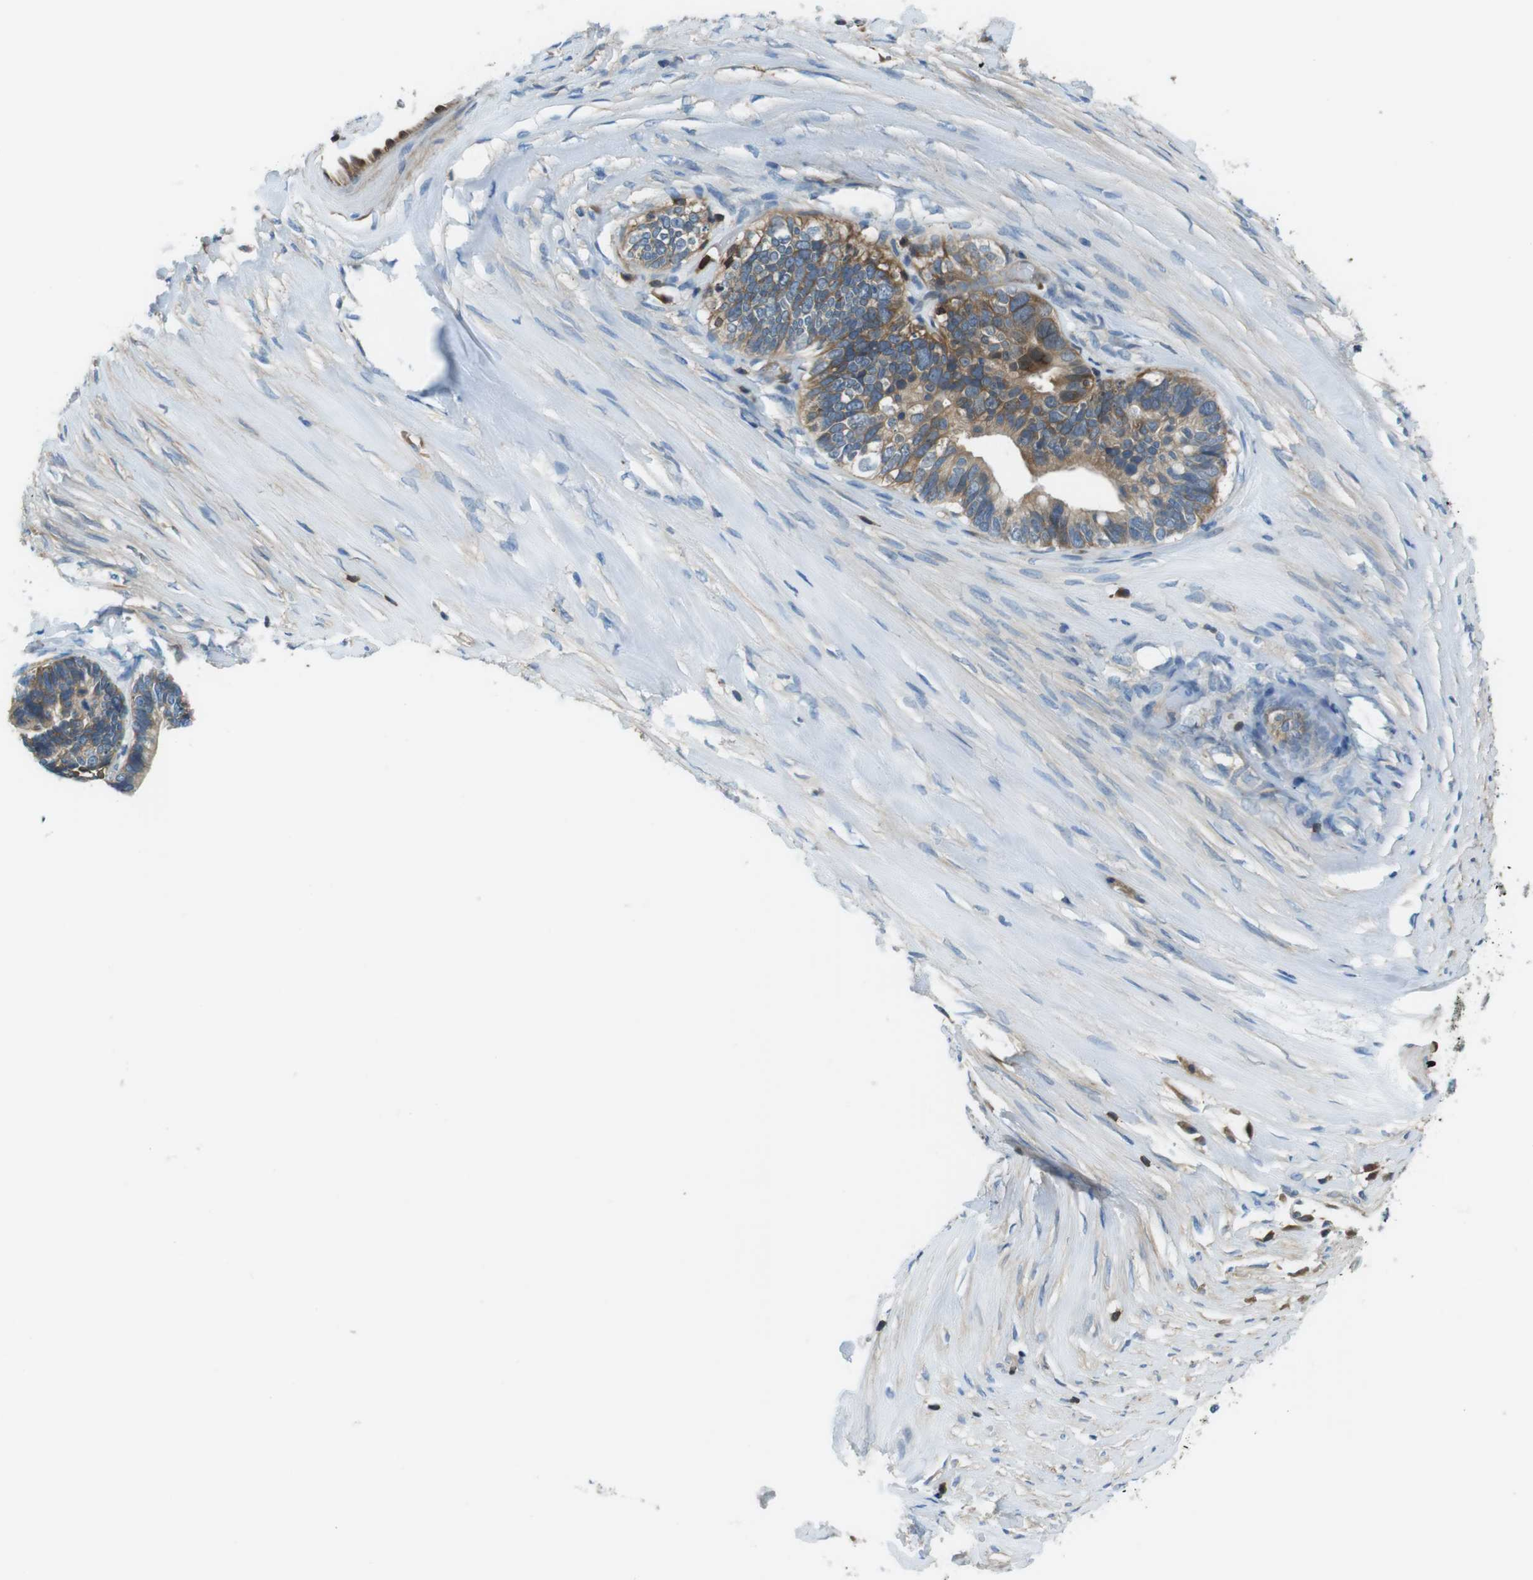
{"staining": {"intensity": "moderate", "quantity": ">75%", "location": "cytoplasmic/membranous"}, "tissue": "ovarian cancer", "cell_type": "Tumor cells", "image_type": "cancer", "snomed": [{"axis": "morphology", "description": "Cystadenocarcinoma, serous, NOS"}, {"axis": "topography", "description": "Ovary"}], "caption": "Human ovarian cancer (serous cystadenocarcinoma) stained with a brown dye demonstrates moderate cytoplasmic/membranous positive expression in about >75% of tumor cells.", "gene": "TES", "patient": {"sex": "female", "age": 56}}